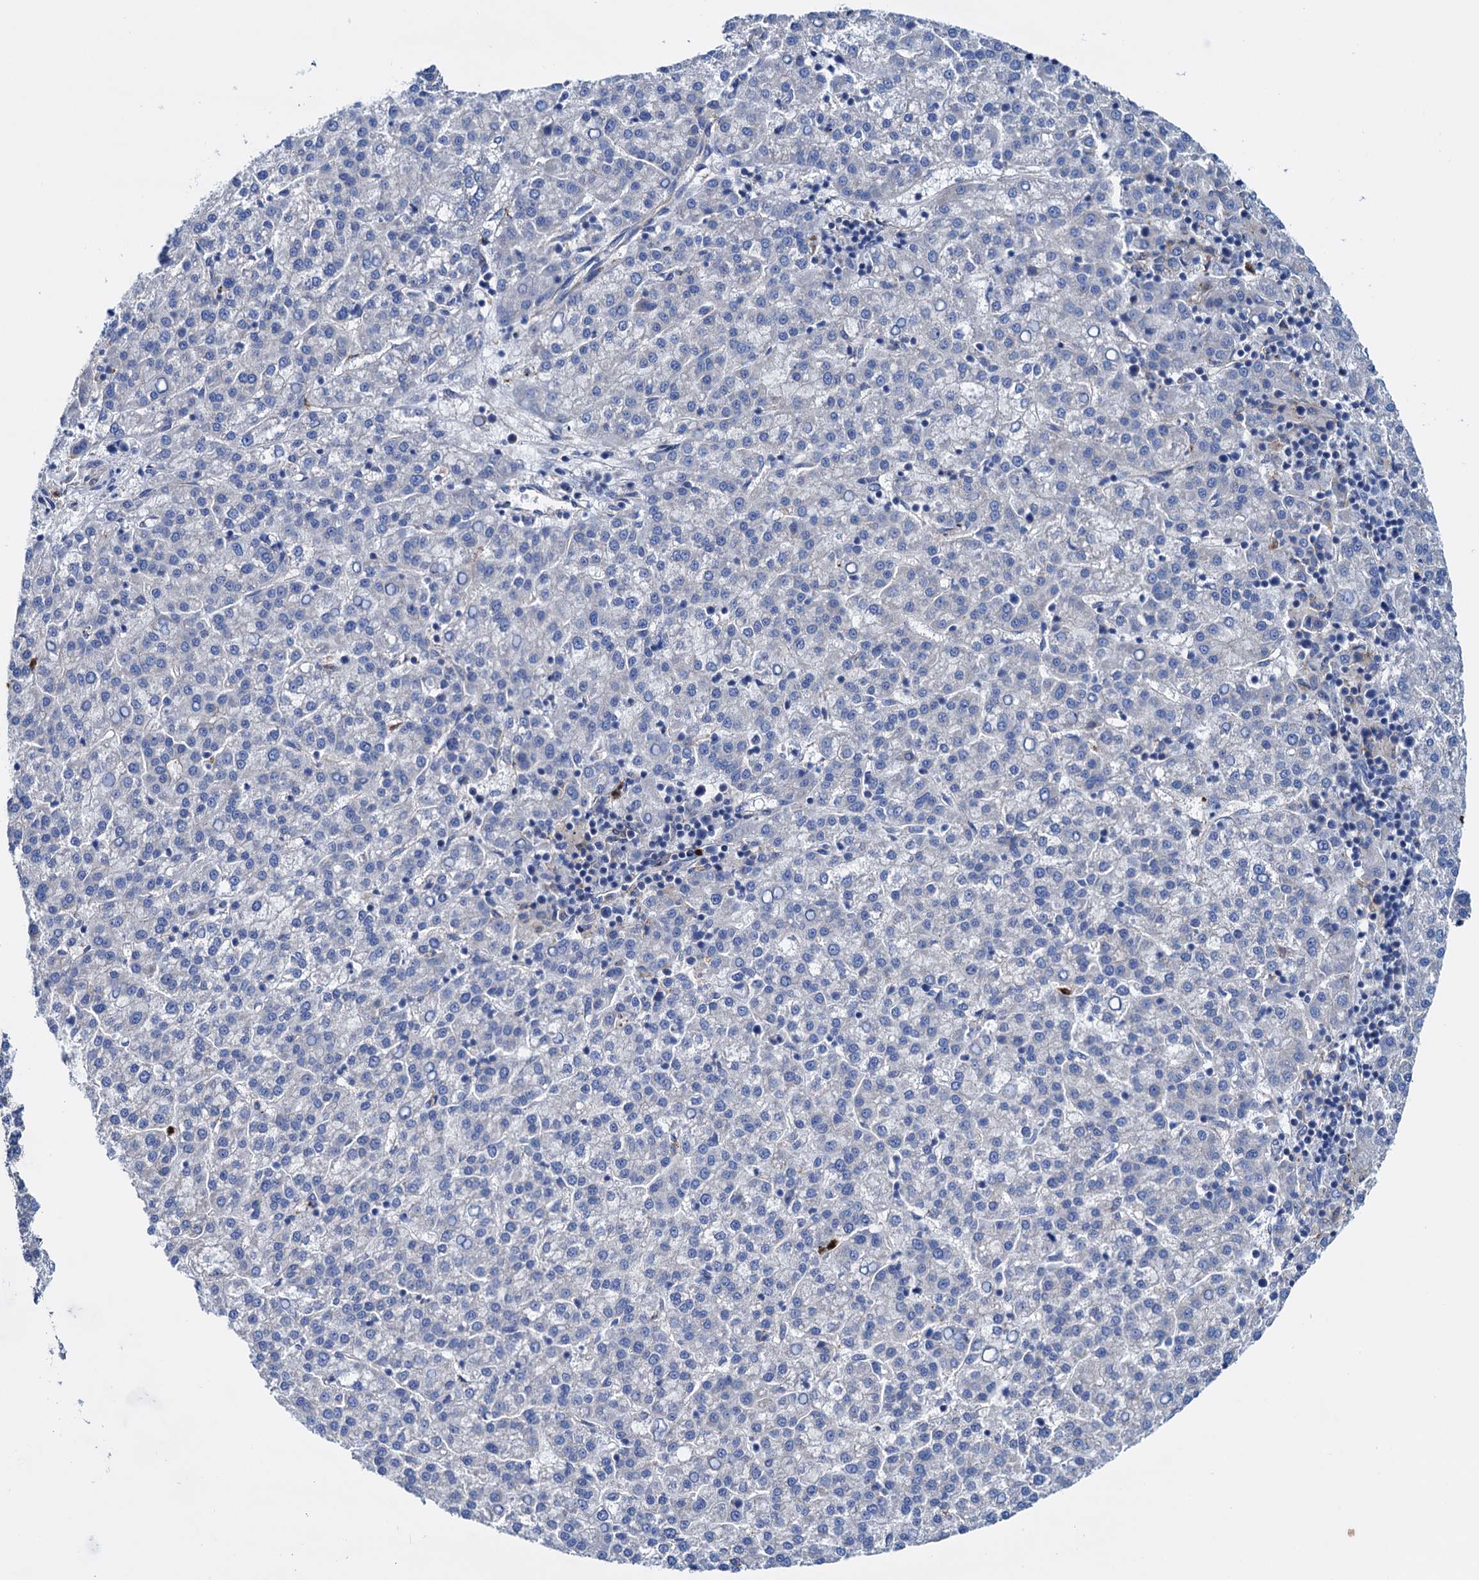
{"staining": {"intensity": "negative", "quantity": "none", "location": "none"}, "tissue": "liver cancer", "cell_type": "Tumor cells", "image_type": "cancer", "snomed": [{"axis": "morphology", "description": "Carcinoma, Hepatocellular, NOS"}, {"axis": "topography", "description": "Liver"}], "caption": "The histopathology image exhibits no staining of tumor cells in liver cancer (hepatocellular carcinoma).", "gene": "RASSF9", "patient": {"sex": "female", "age": 58}}